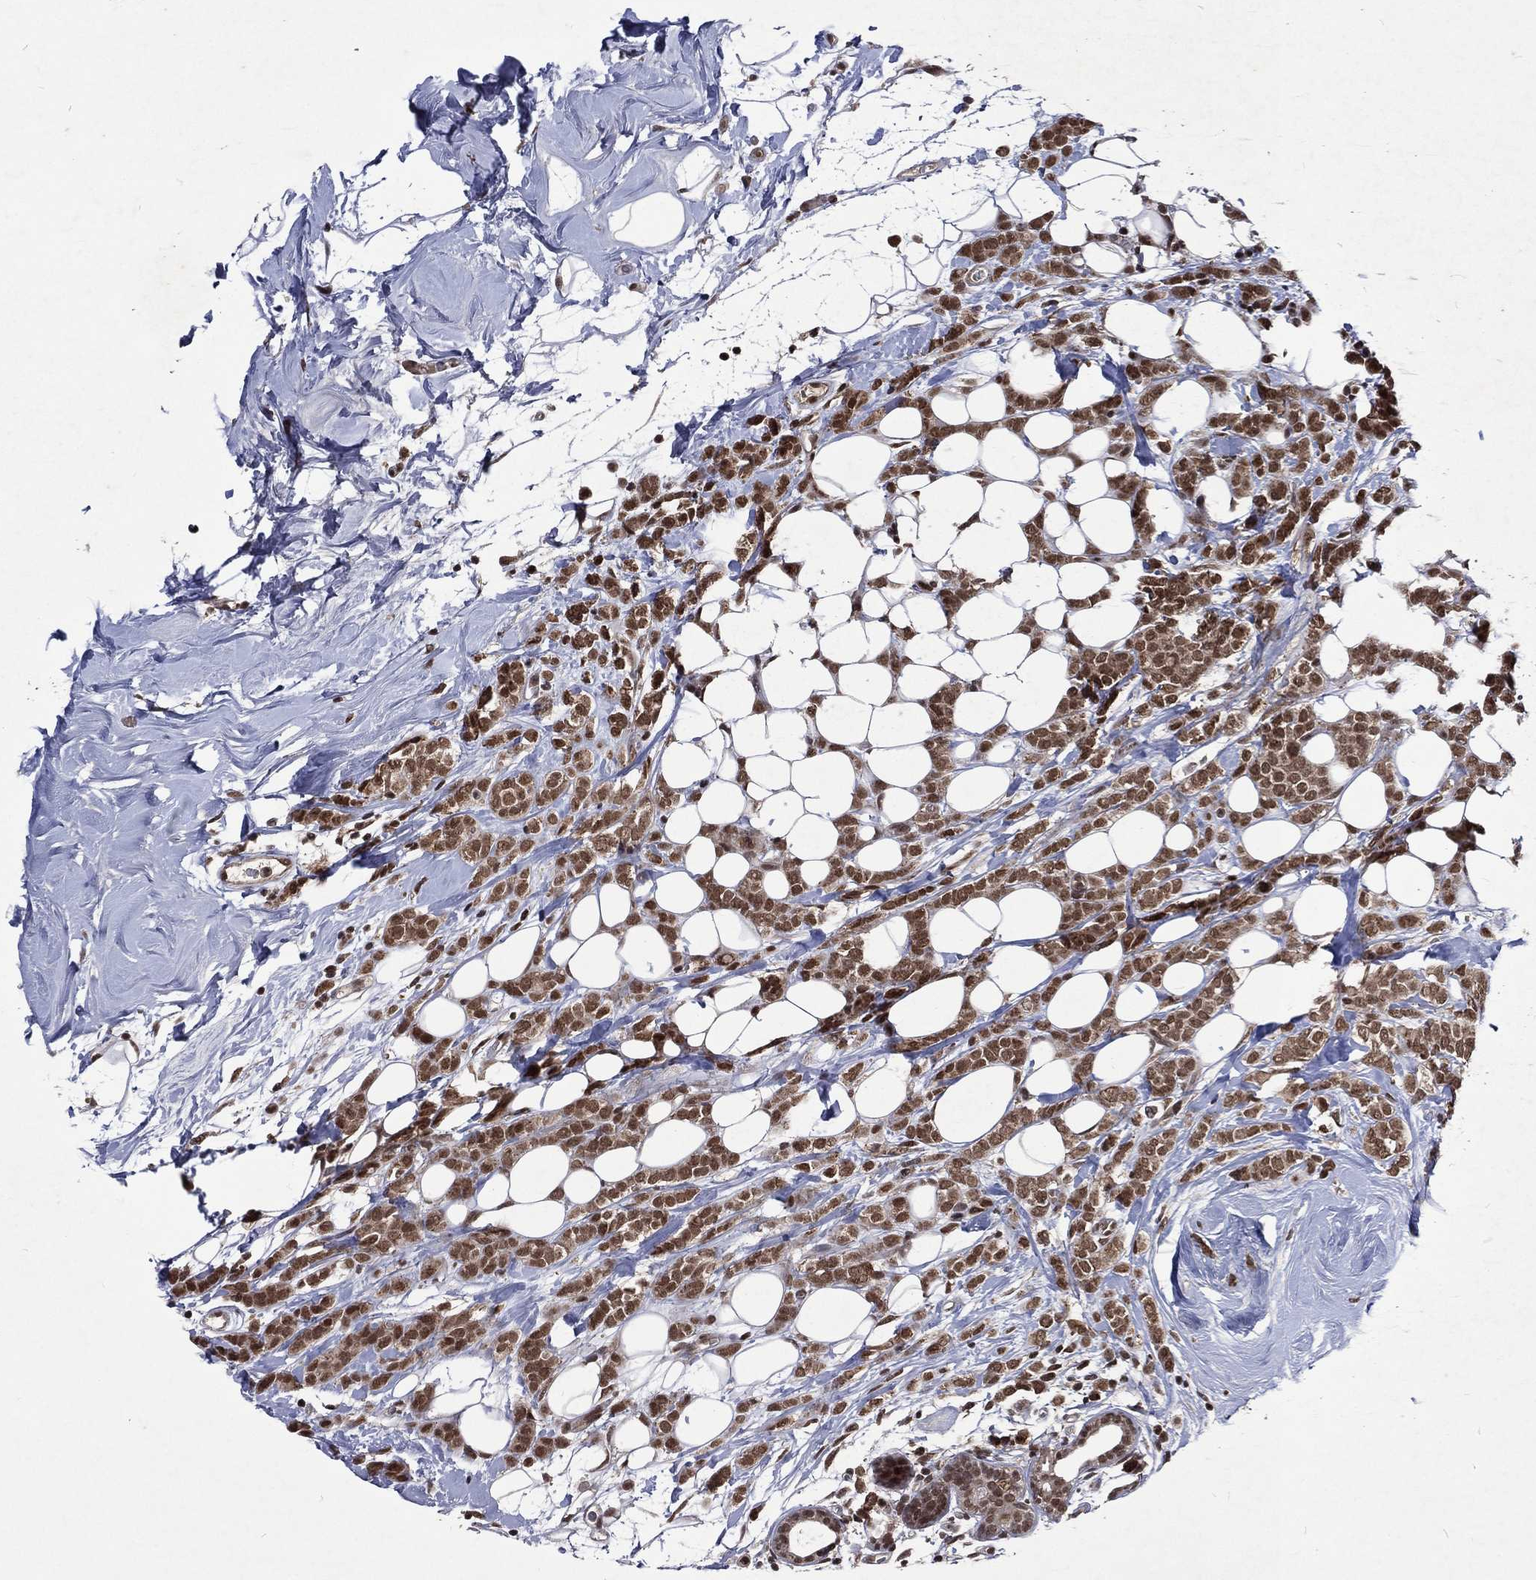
{"staining": {"intensity": "moderate", "quantity": ">75%", "location": "cytoplasmic/membranous,nuclear"}, "tissue": "breast cancer", "cell_type": "Tumor cells", "image_type": "cancer", "snomed": [{"axis": "morphology", "description": "Lobular carcinoma"}, {"axis": "topography", "description": "Breast"}], "caption": "Breast lobular carcinoma tissue reveals moderate cytoplasmic/membranous and nuclear expression in about >75% of tumor cells, visualized by immunohistochemistry.", "gene": "DMAP1", "patient": {"sex": "female", "age": 49}}